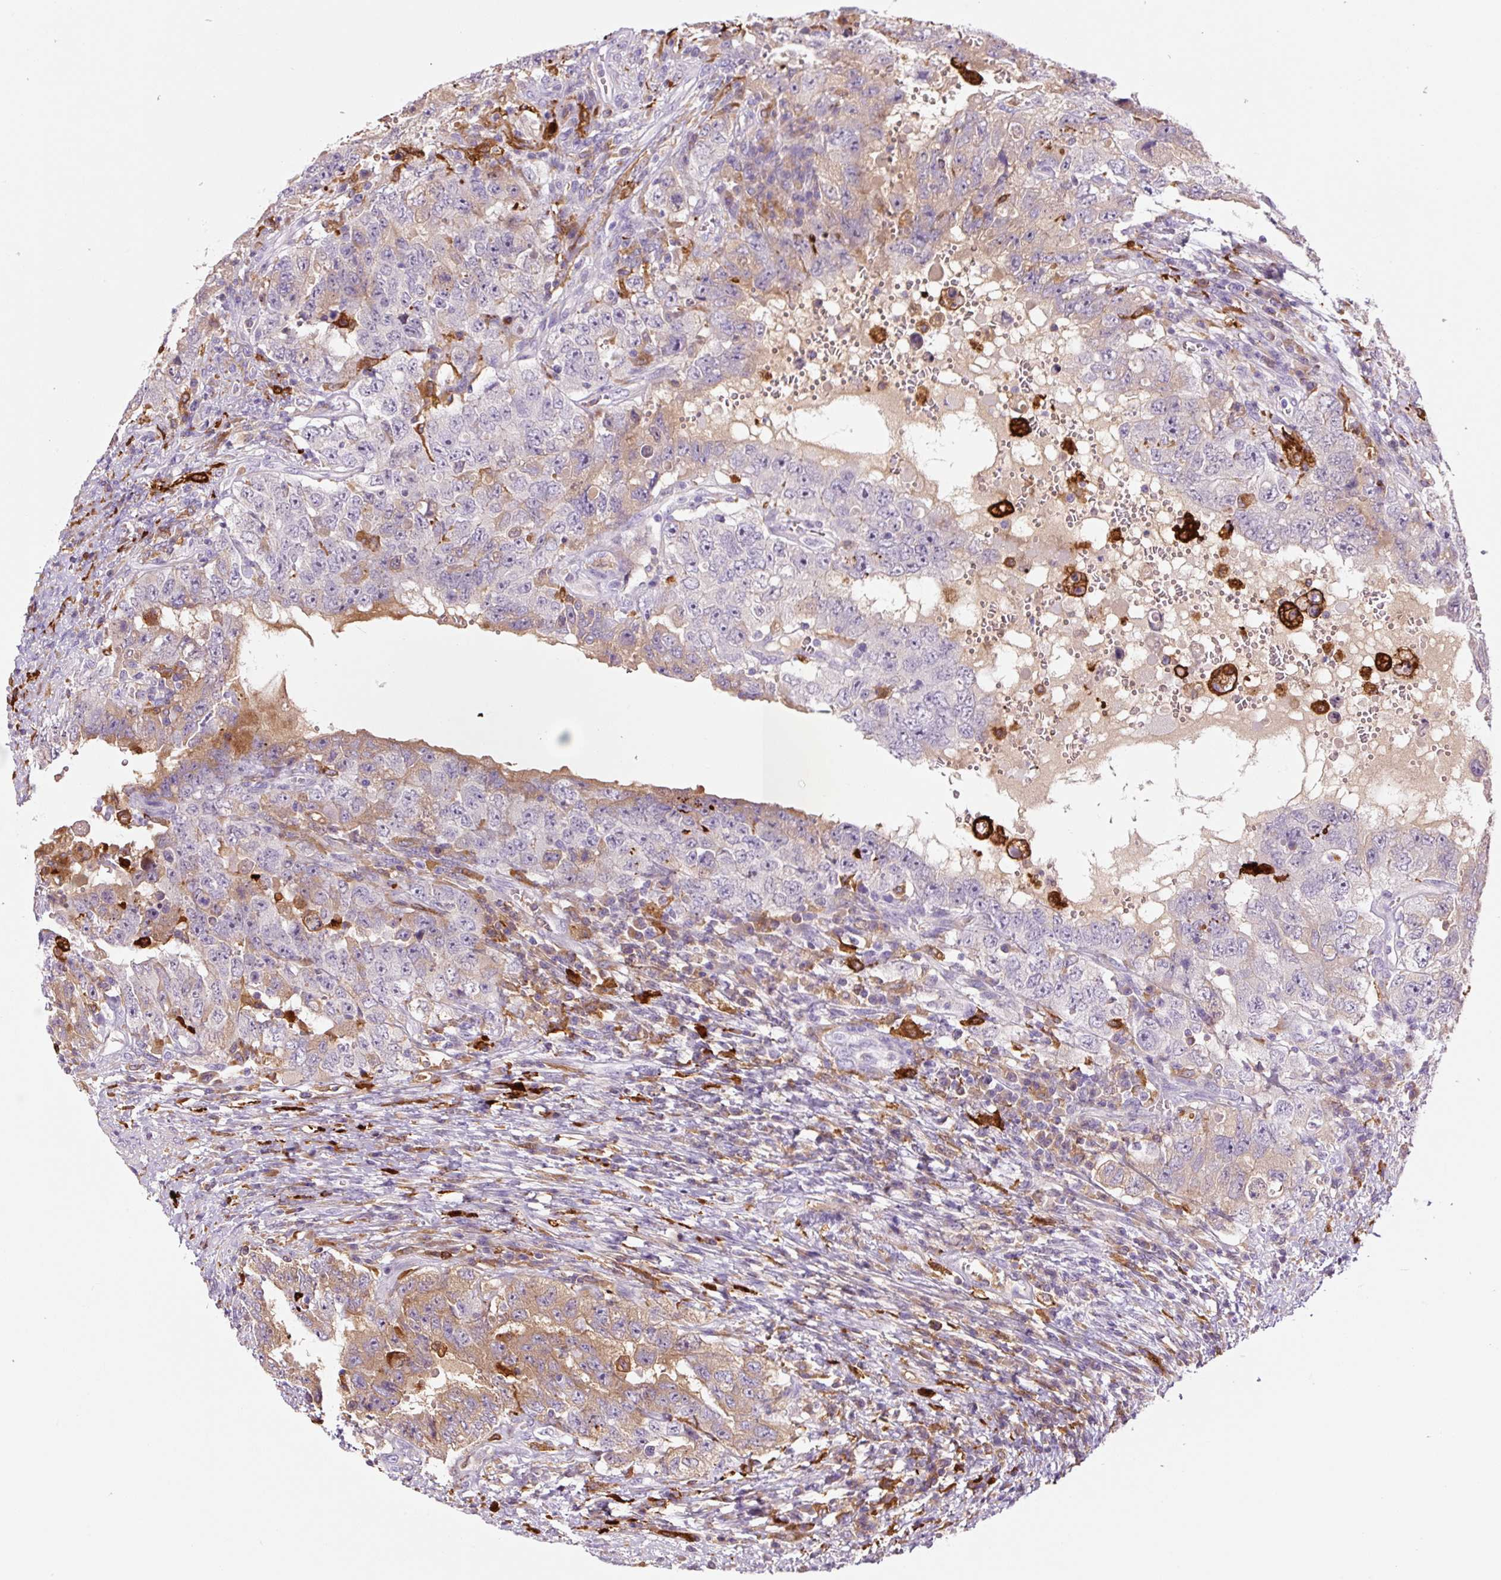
{"staining": {"intensity": "moderate", "quantity": "25%-75%", "location": "cytoplasmic/membranous"}, "tissue": "testis cancer", "cell_type": "Tumor cells", "image_type": "cancer", "snomed": [{"axis": "morphology", "description": "Carcinoma, Embryonal, NOS"}, {"axis": "topography", "description": "Testis"}], "caption": "Immunohistochemical staining of testis cancer (embryonal carcinoma) displays medium levels of moderate cytoplasmic/membranous staining in about 25%-75% of tumor cells.", "gene": "FUT10", "patient": {"sex": "male", "age": 26}}